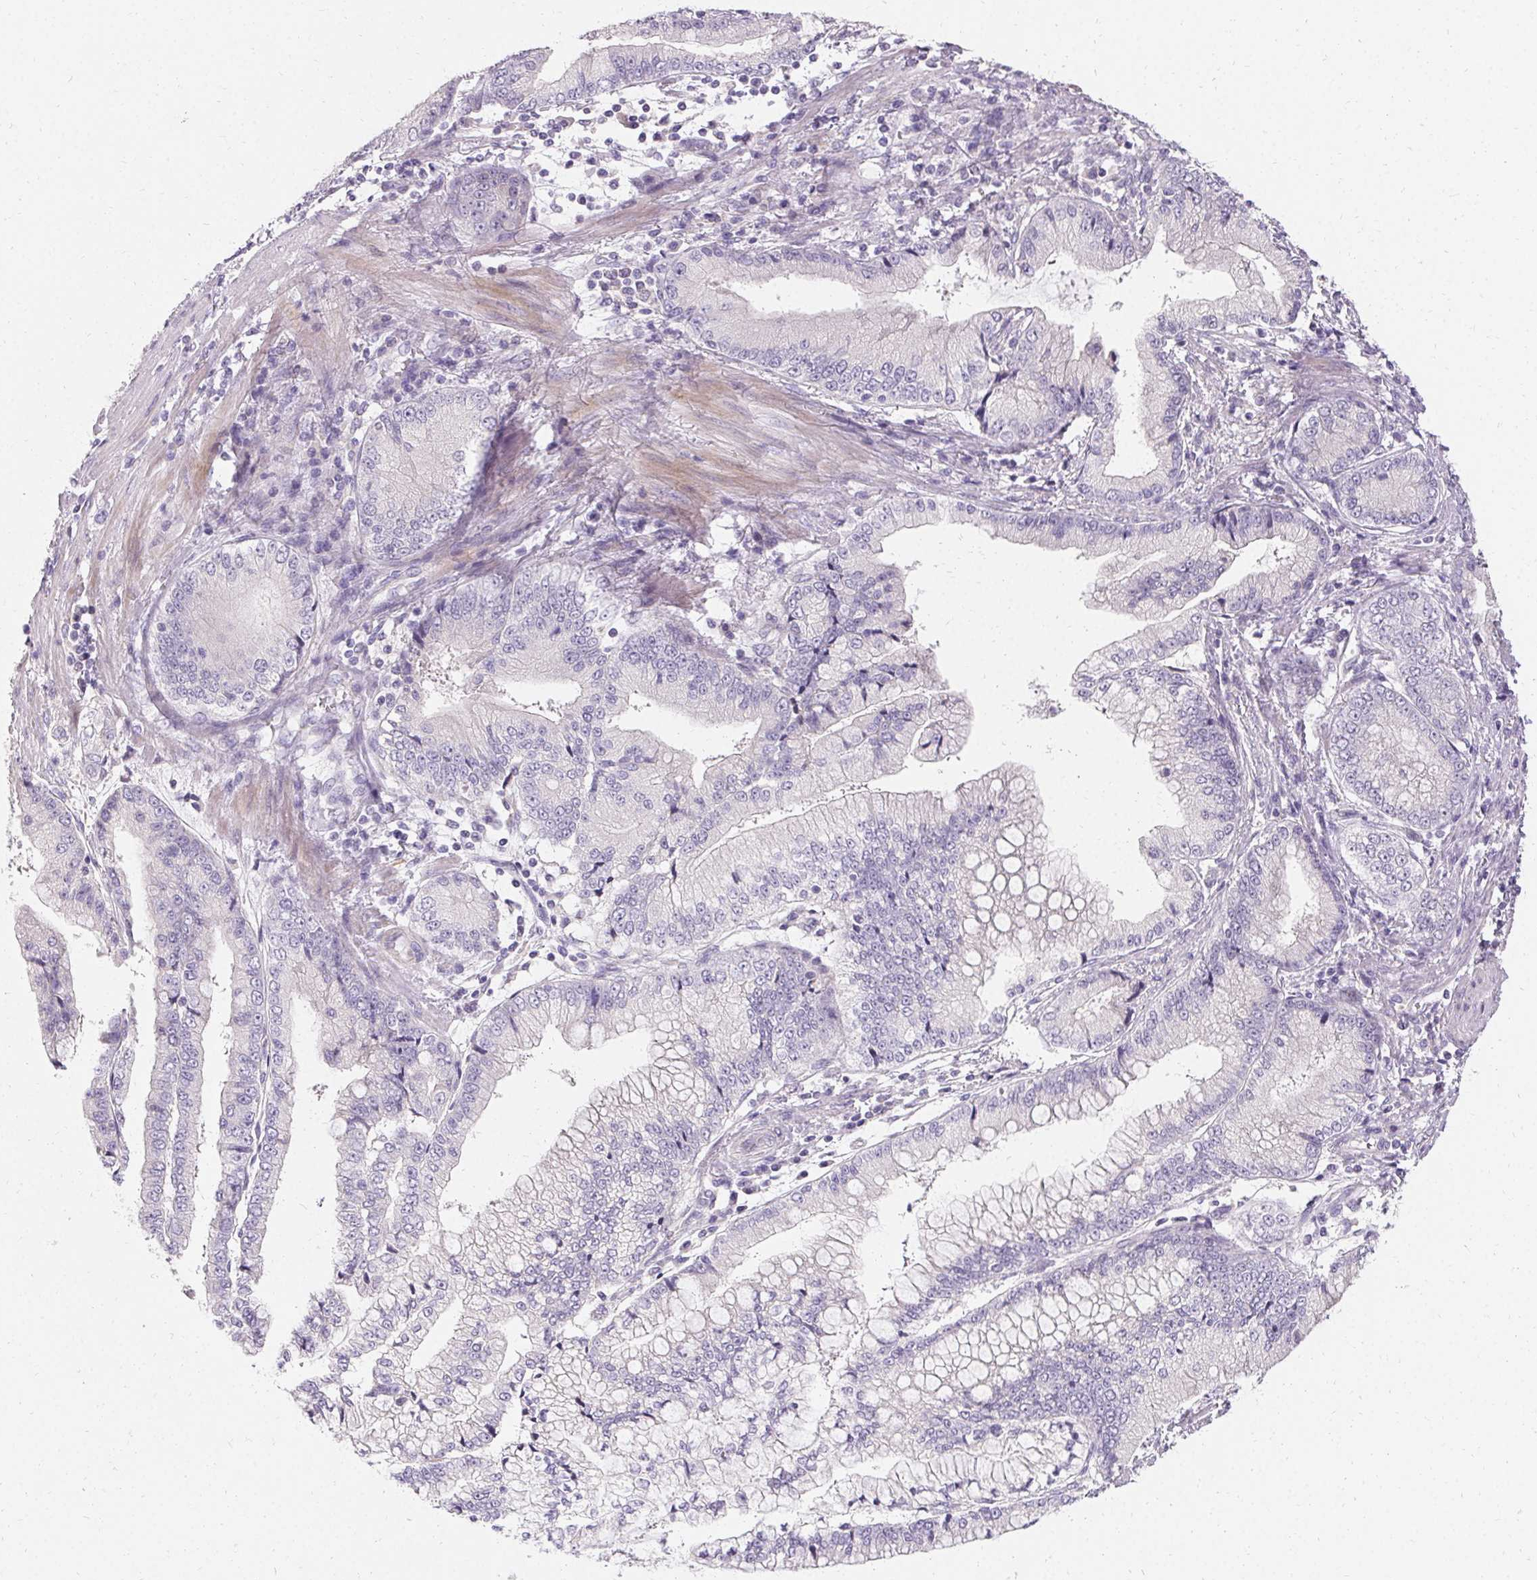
{"staining": {"intensity": "negative", "quantity": "none", "location": "none"}, "tissue": "stomach cancer", "cell_type": "Tumor cells", "image_type": "cancer", "snomed": [{"axis": "morphology", "description": "Adenocarcinoma, NOS"}, {"axis": "topography", "description": "Stomach, upper"}], "caption": "Immunohistochemical staining of human stomach cancer (adenocarcinoma) shows no significant staining in tumor cells.", "gene": "TRIP13", "patient": {"sex": "female", "age": 74}}